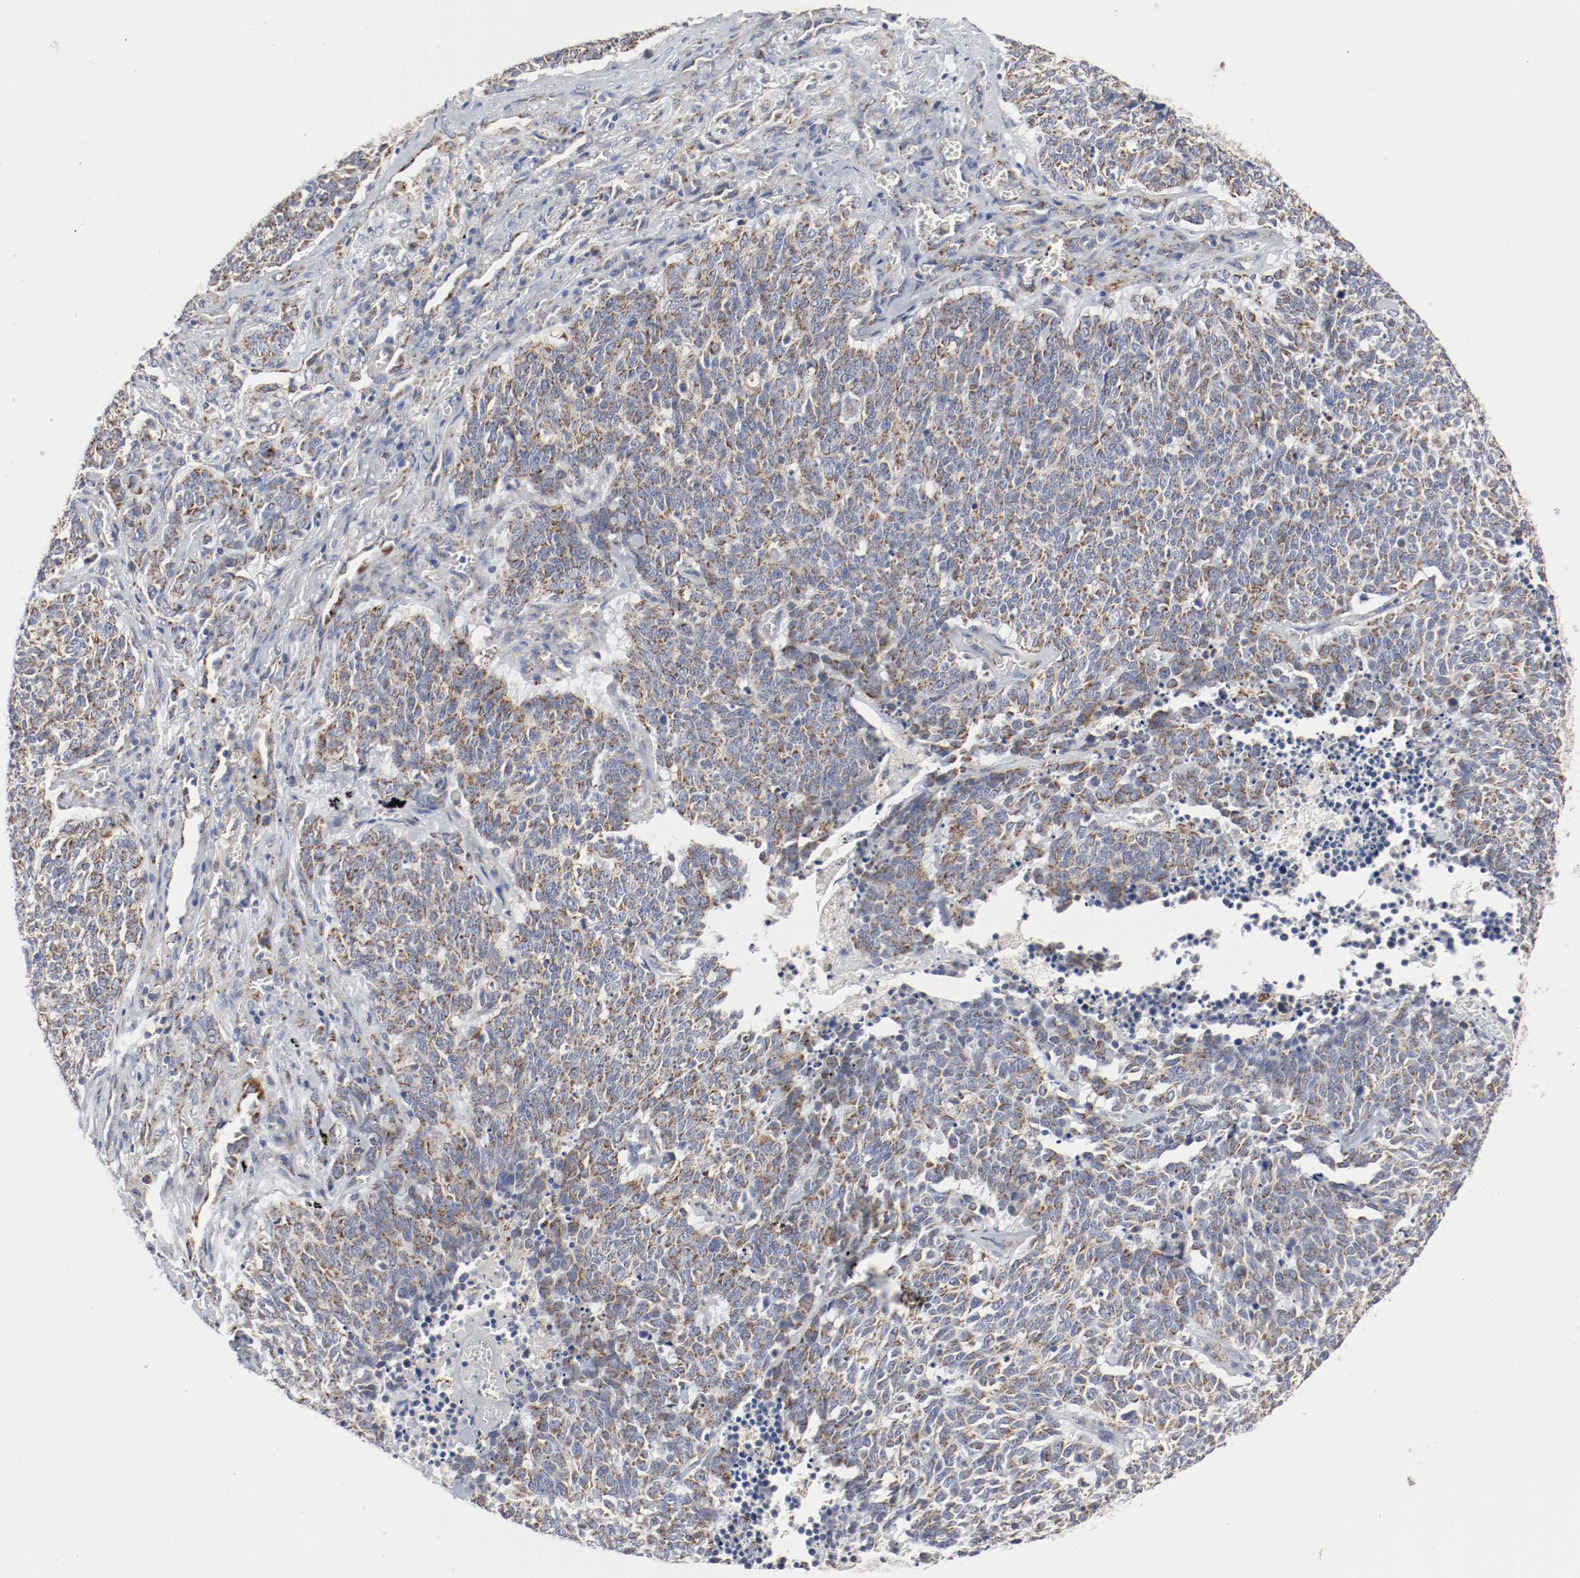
{"staining": {"intensity": "moderate", "quantity": ">75%", "location": "cytoplasmic/membranous"}, "tissue": "lung cancer", "cell_type": "Tumor cells", "image_type": "cancer", "snomed": [{"axis": "morphology", "description": "Neoplasm, malignant, NOS"}, {"axis": "topography", "description": "Lung"}], "caption": "There is medium levels of moderate cytoplasmic/membranous staining in tumor cells of lung neoplasm (malignant), as demonstrated by immunohistochemical staining (brown color).", "gene": "AFG3L2", "patient": {"sex": "female", "age": 58}}